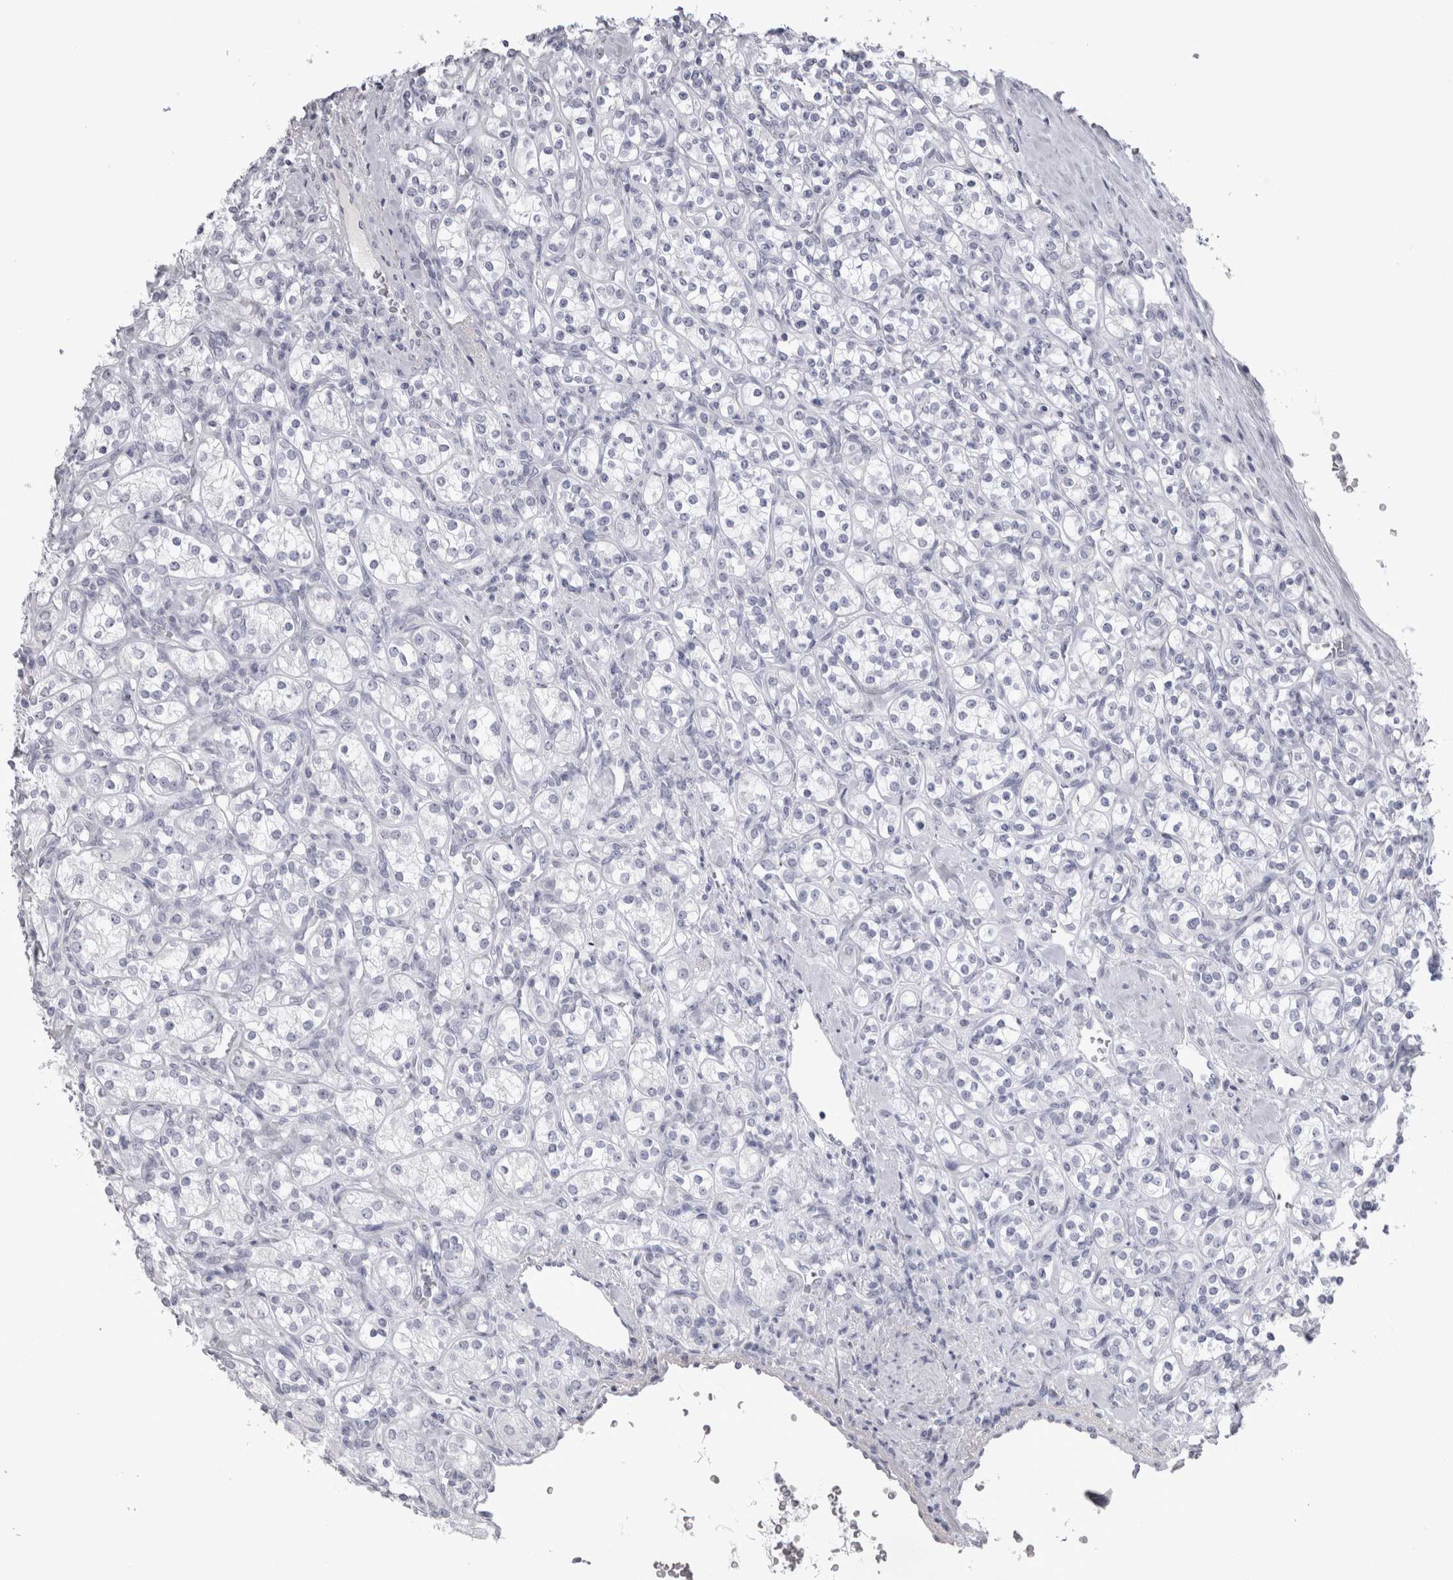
{"staining": {"intensity": "negative", "quantity": "none", "location": "none"}, "tissue": "renal cancer", "cell_type": "Tumor cells", "image_type": "cancer", "snomed": [{"axis": "morphology", "description": "Adenocarcinoma, NOS"}, {"axis": "topography", "description": "Kidney"}], "caption": "Tumor cells are negative for brown protein staining in renal cancer (adenocarcinoma).", "gene": "ADAM2", "patient": {"sex": "male", "age": 77}}